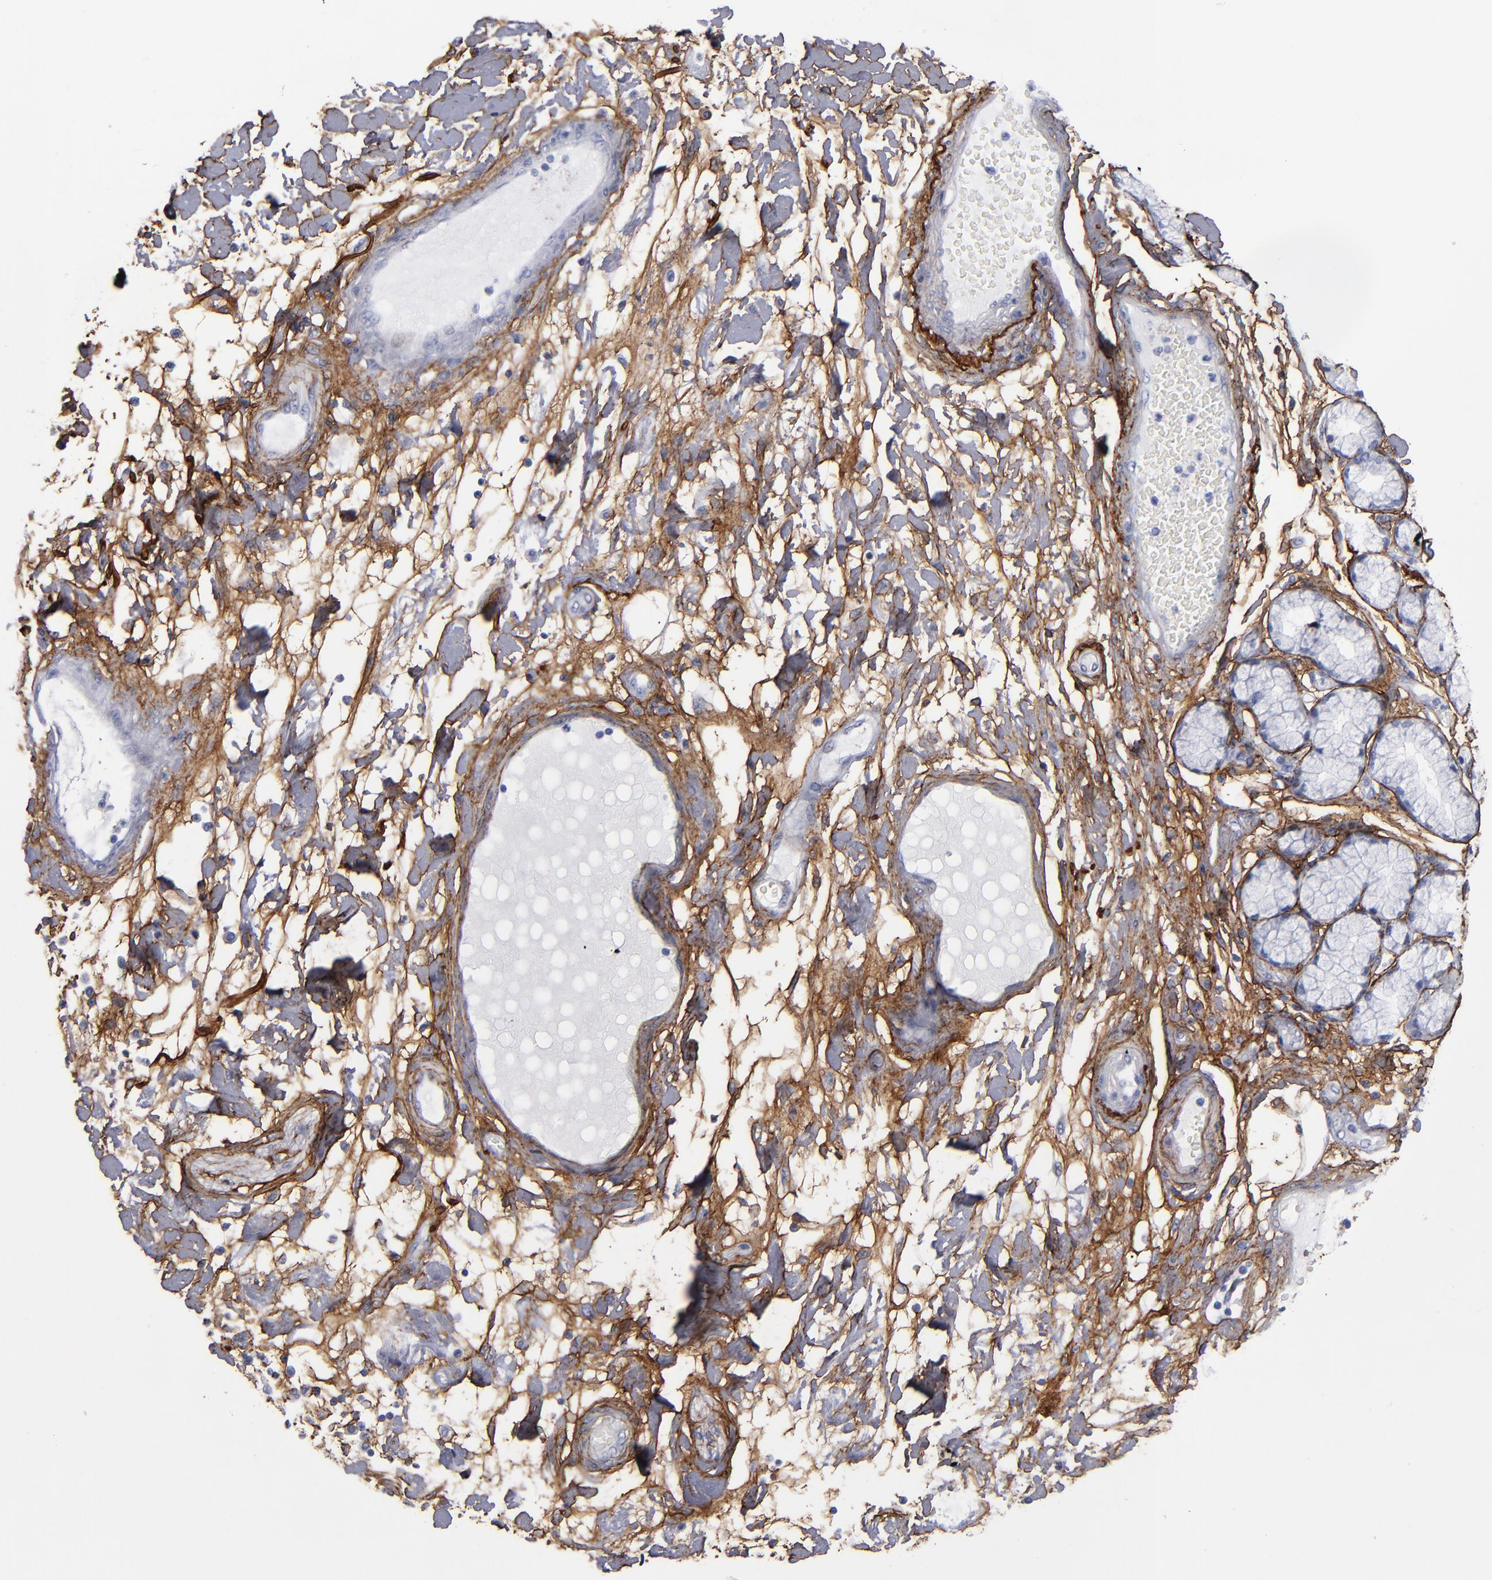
{"staining": {"intensity": "negative", "quantity": "none", "location": "none"}, "tissue": "pancreatic cancer", "cell_type": "Tumor cells", "image_type": "cancer", "snomed": [{"axis": "morphology", "description": "Adenocarcinoma, NOS"}, {"axis": "morphology", "description": "Adenocarcinoma, metastatic, NOS"}, {"axis": "topography", "description": "Lymph node"}, {"axis": "topography", "description": "Pancreas"}, {"axis": "topography", "description": "Duodenum"}], "caption": "A high-resolution image shows IHC staining of metastatic adenocarcinoma (pancreatic), which shows no significant positivity in tumor cells.", "gene": "EMILIN1", "patient": {"sex": "female", "age": 64}}